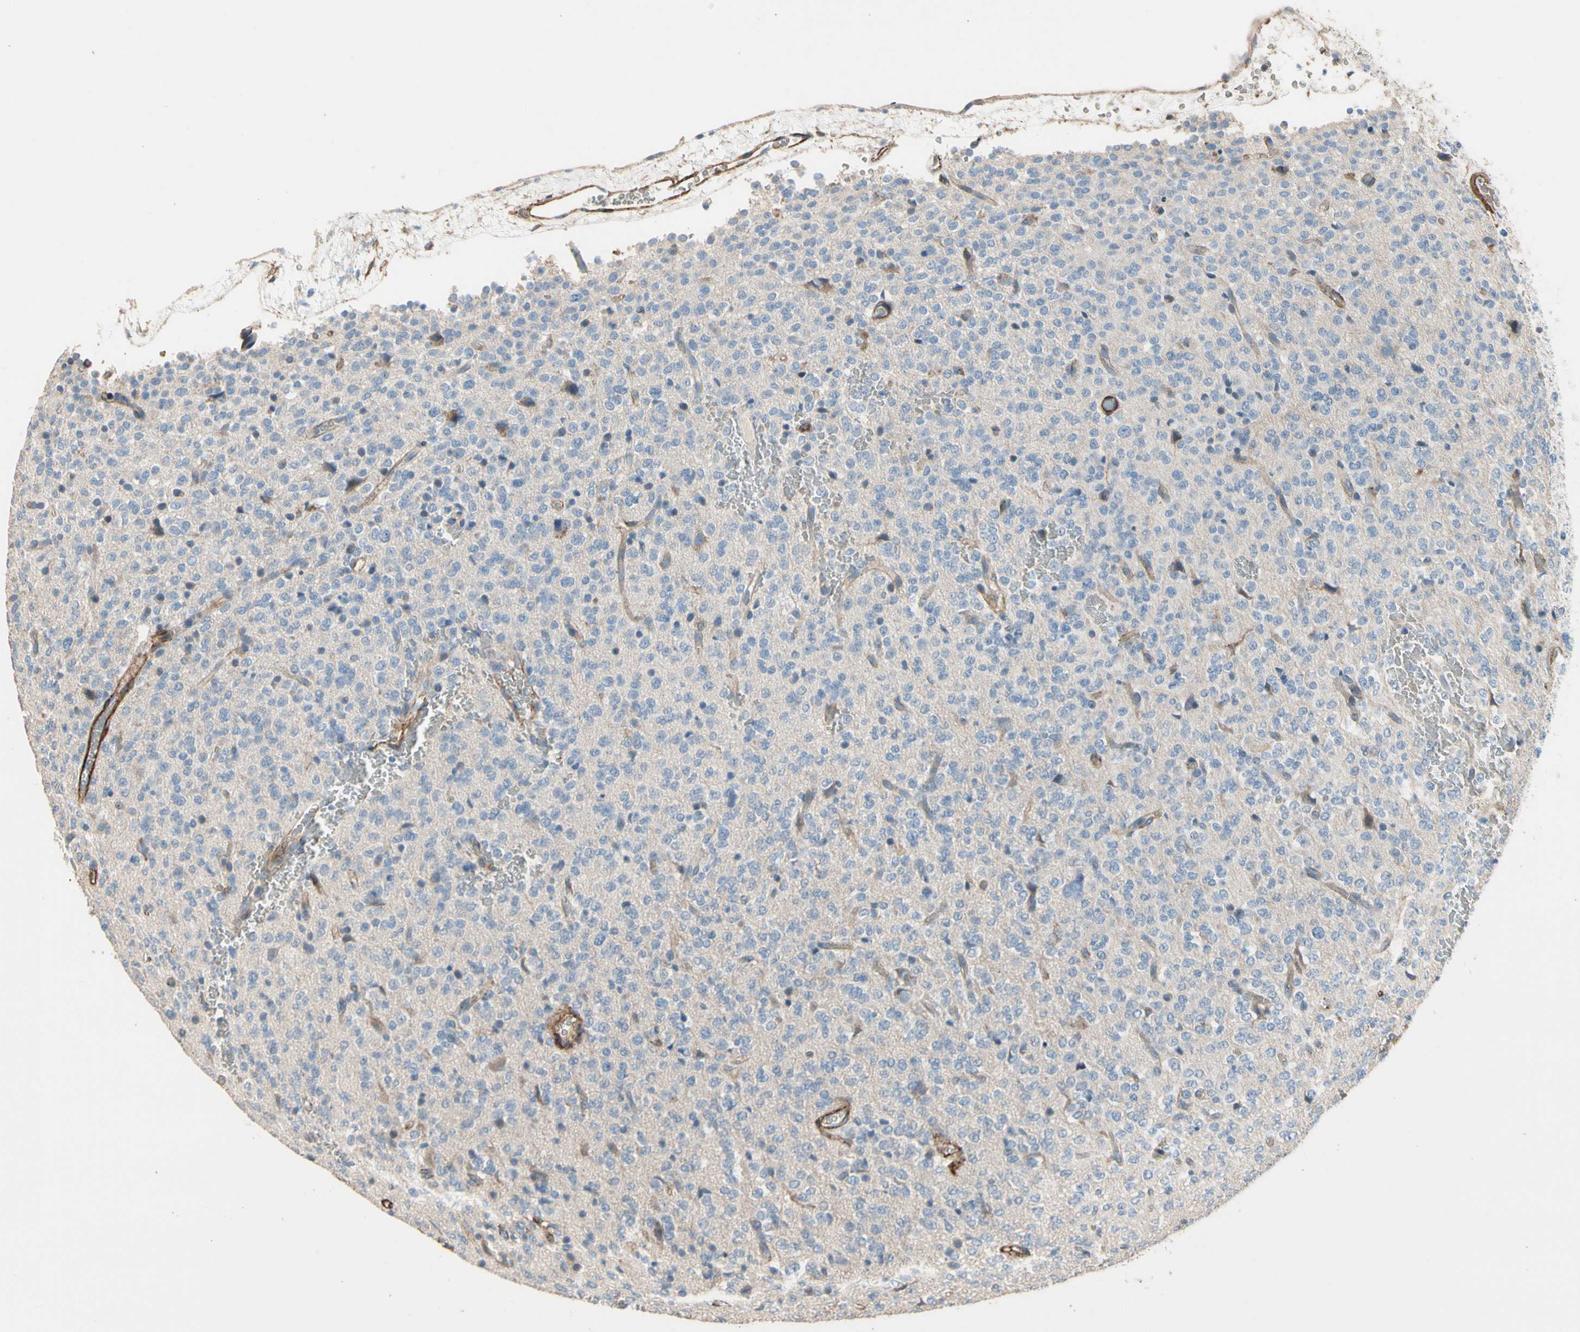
{"staining": {"intensity": "moderate", "quantity": "<25%", "location": "cytoplasmic/membranous"}, "tissue": "glioma", "cell_type": "Tumor cells", "image_type": "cancer", "snomed": [{"axis": "morphology", "description": "Glioma, malignant, Low grade"}, {"axis": "topography", "description": "Brain"}], "caption": "Brown immunohistochemical staining in malignant glioma (low-grade) reveals moderate cytoplasmic/membranous positivity in approximately <25% of tumor cells. The staining was performed using DAB to visualize the protein expression in brown, while the nuclei were stained in blue with hematoxylin (Magnification: 20x).", "gene": "SUSD2", "patient": {"sex": "male", "age": 38}}